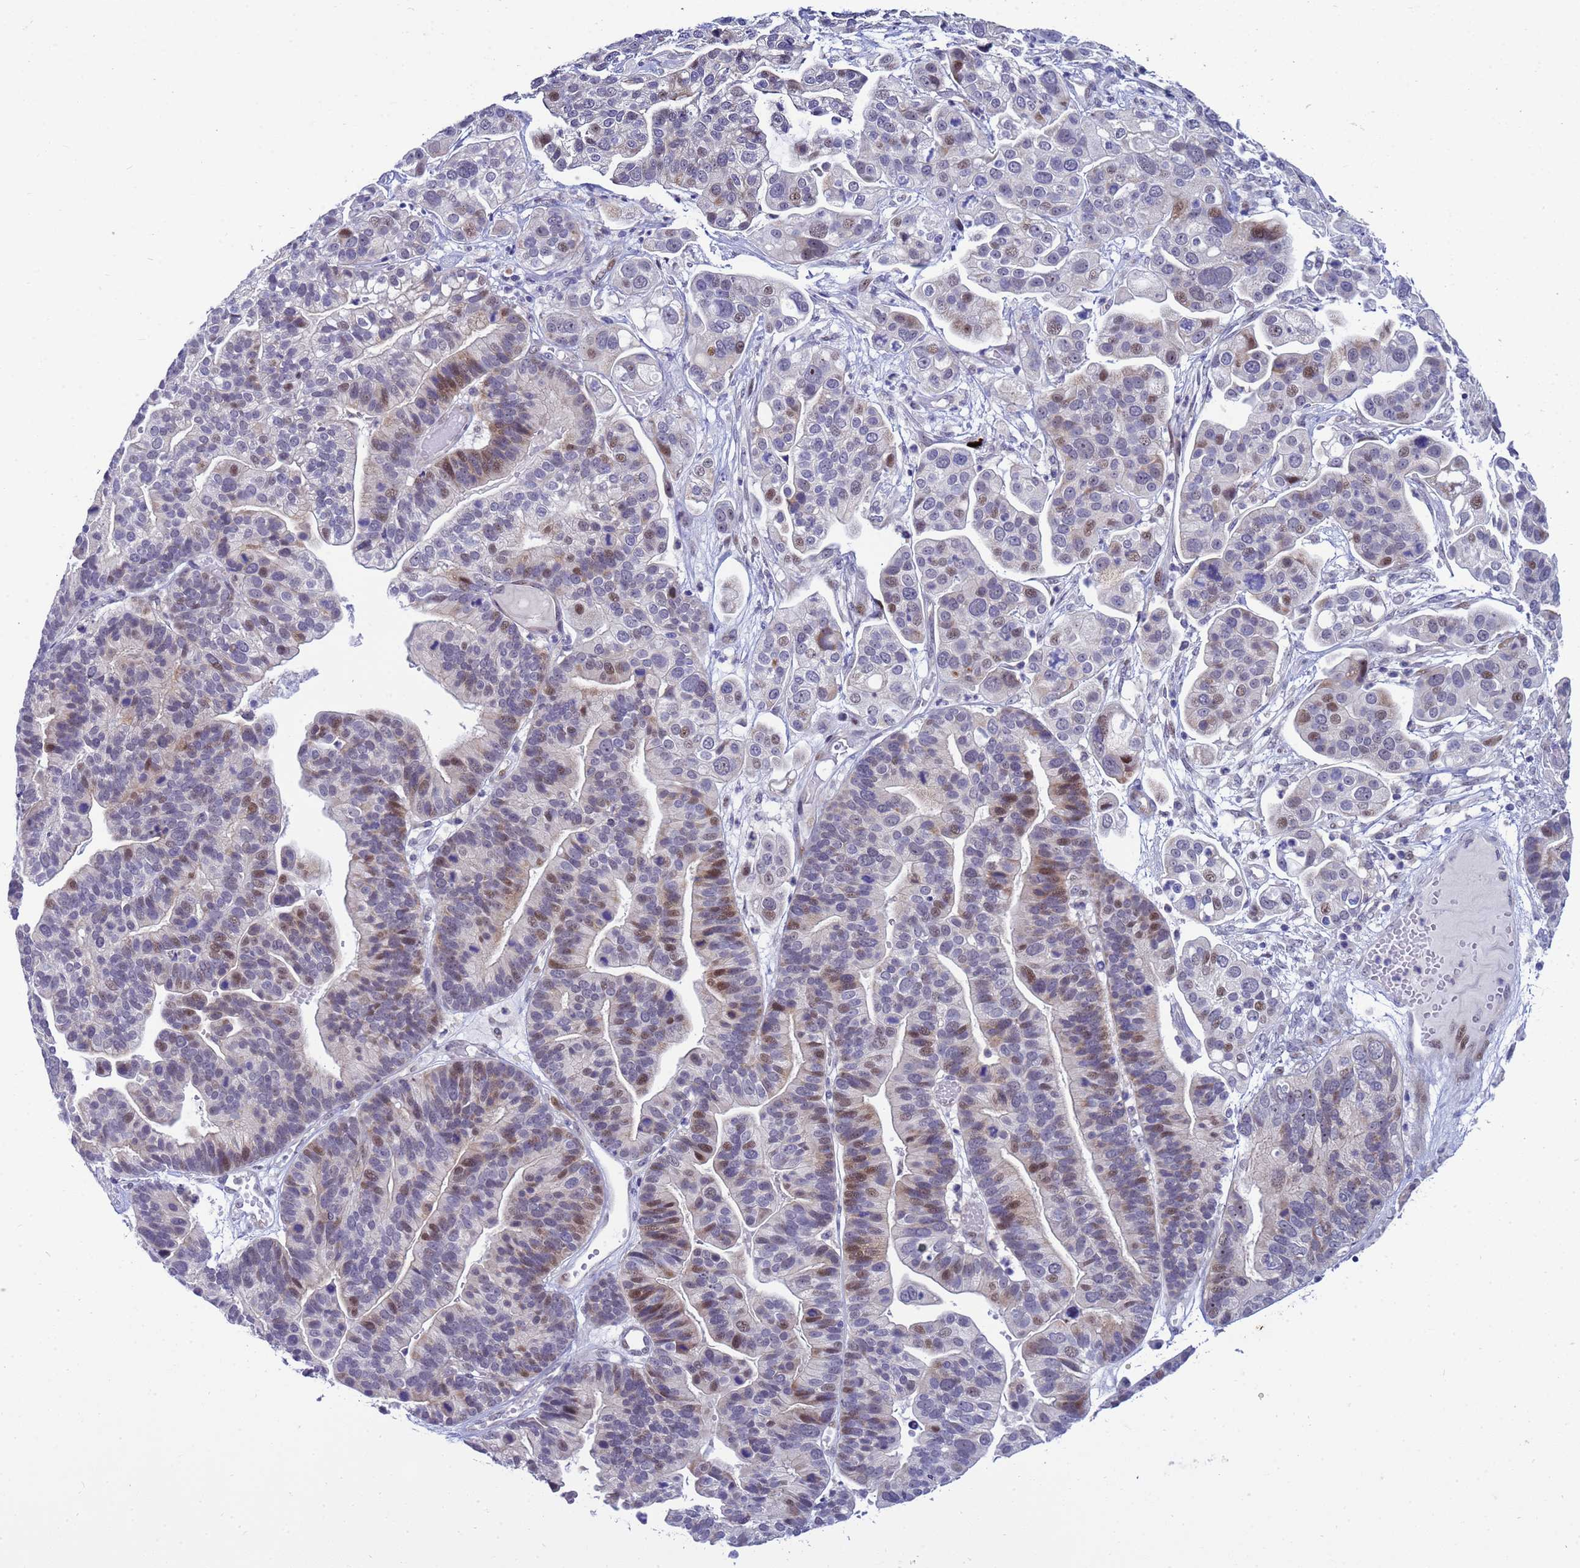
{"staining": {"intensity": "moderate", "quantity": "25%-75%", "location": "nuclear"}, "tissue": "ovarian cancer", "cell_type": "Tumor cells", "image_type": "cancer", "snomed": [{"axis": "morphology", "description": "Cystadenocarcinoma, serous, NOS"}, {"axis": "topography", "description": "Ovary"}], "caption": "Protein expression by IHC shows moderate nuclear staining in approximately 25%-75% of tumor cells in ovarian cancer. Immunohistochemistry (ihc) stains the protein in brown and the nuclei are stained blue.", "gene": "LRATD1", "patient": {"sex": "female", "age": 56}}